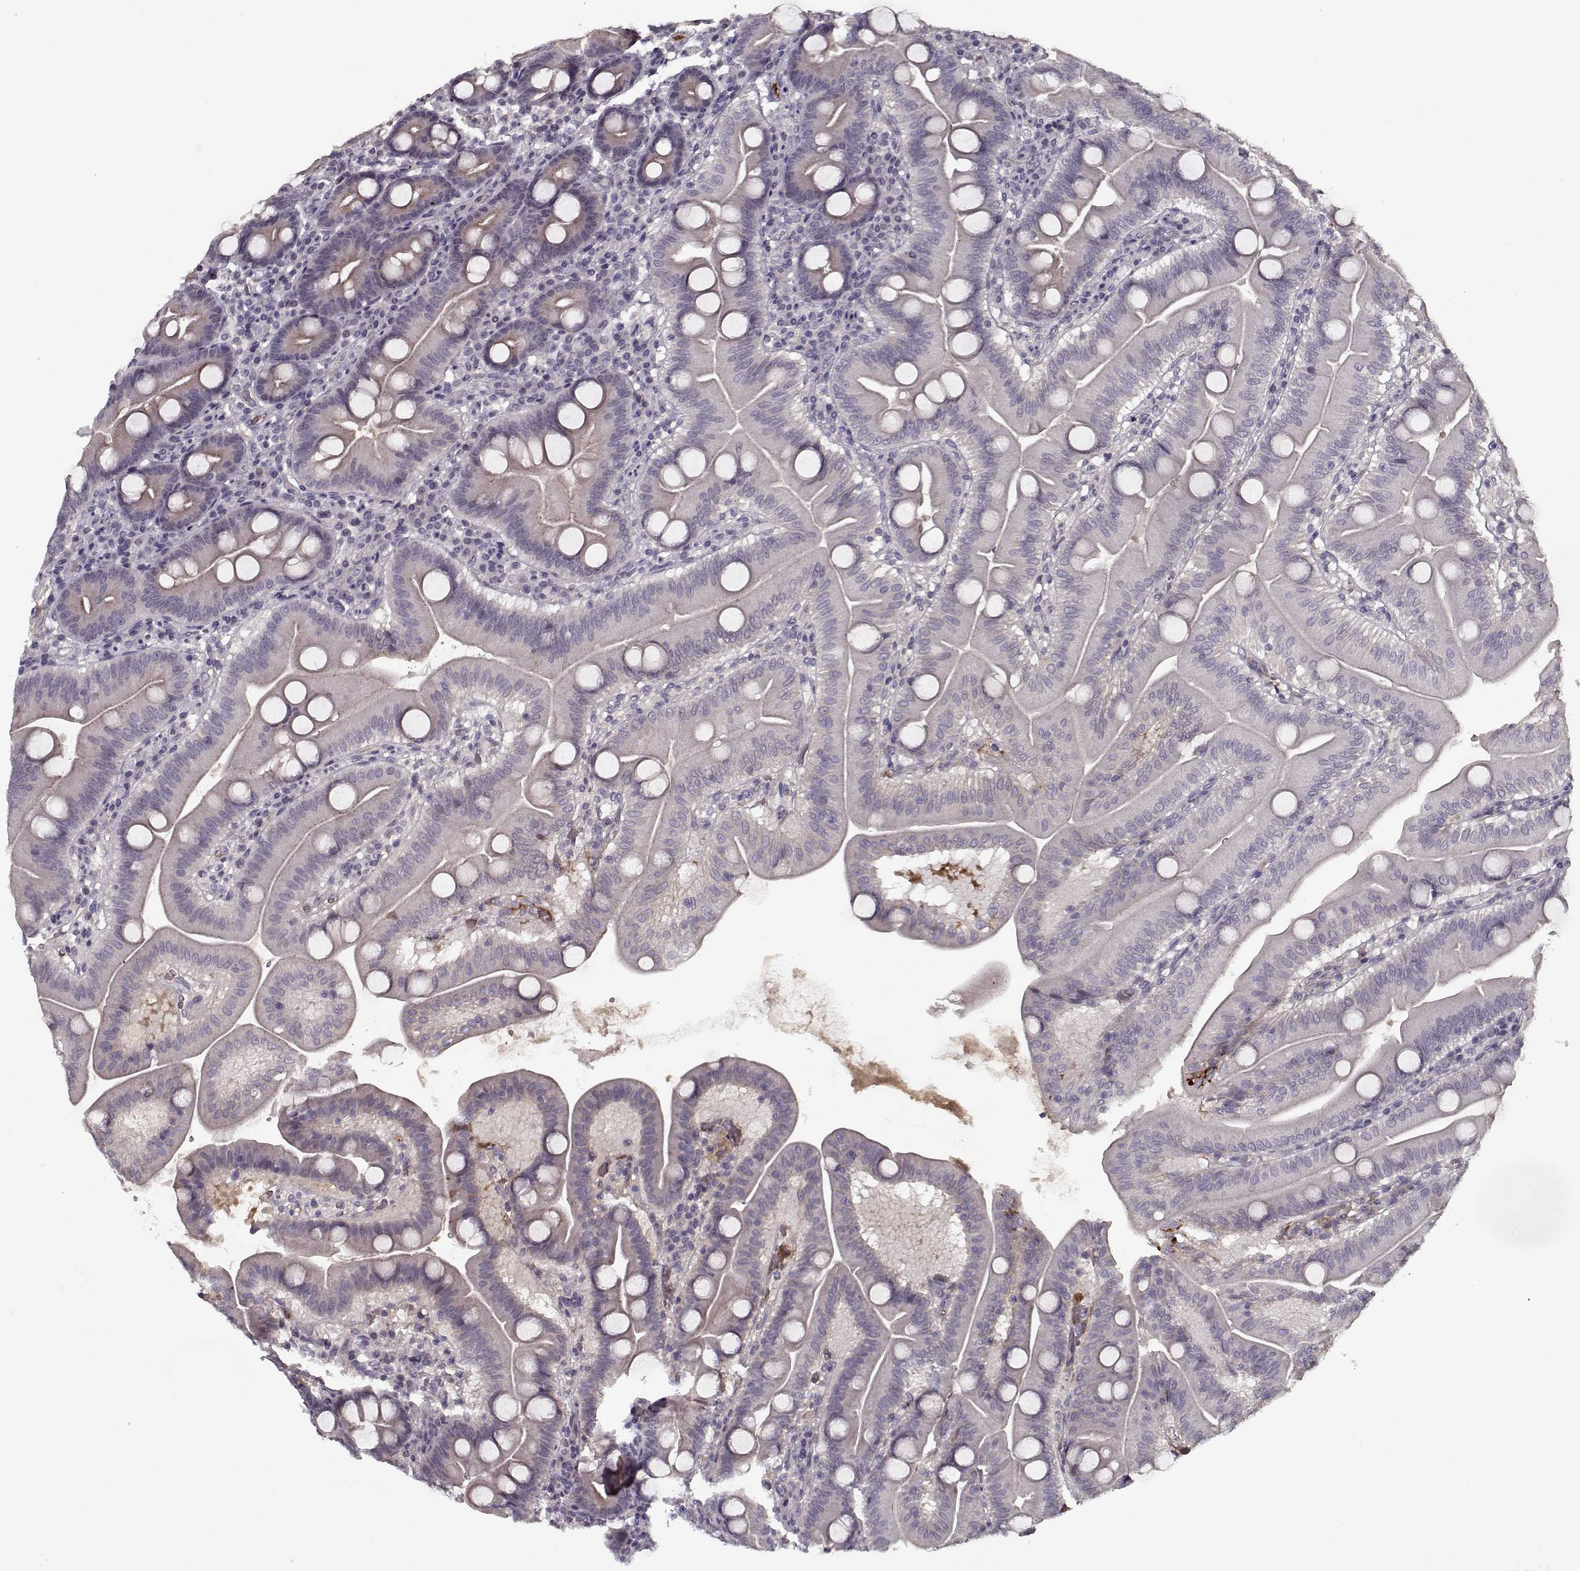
{"staining": {"intensity": "negative", "quantity": "none", "location": "none"}, "tissue": "duodenum", "cell_type": "Glandular cells", "image_type": "normal", "snomed": [{"axis": "morphology", "description": "Normal tissue, NOS"}, {"axis": "topography", "description": "Duodenum"}], "caption": "Duodenum stained for a protein using immunohistochemistry shows no positivity glandular cells.", "gene": "AFM", "patient": {"sex": "male", "age": 59}}